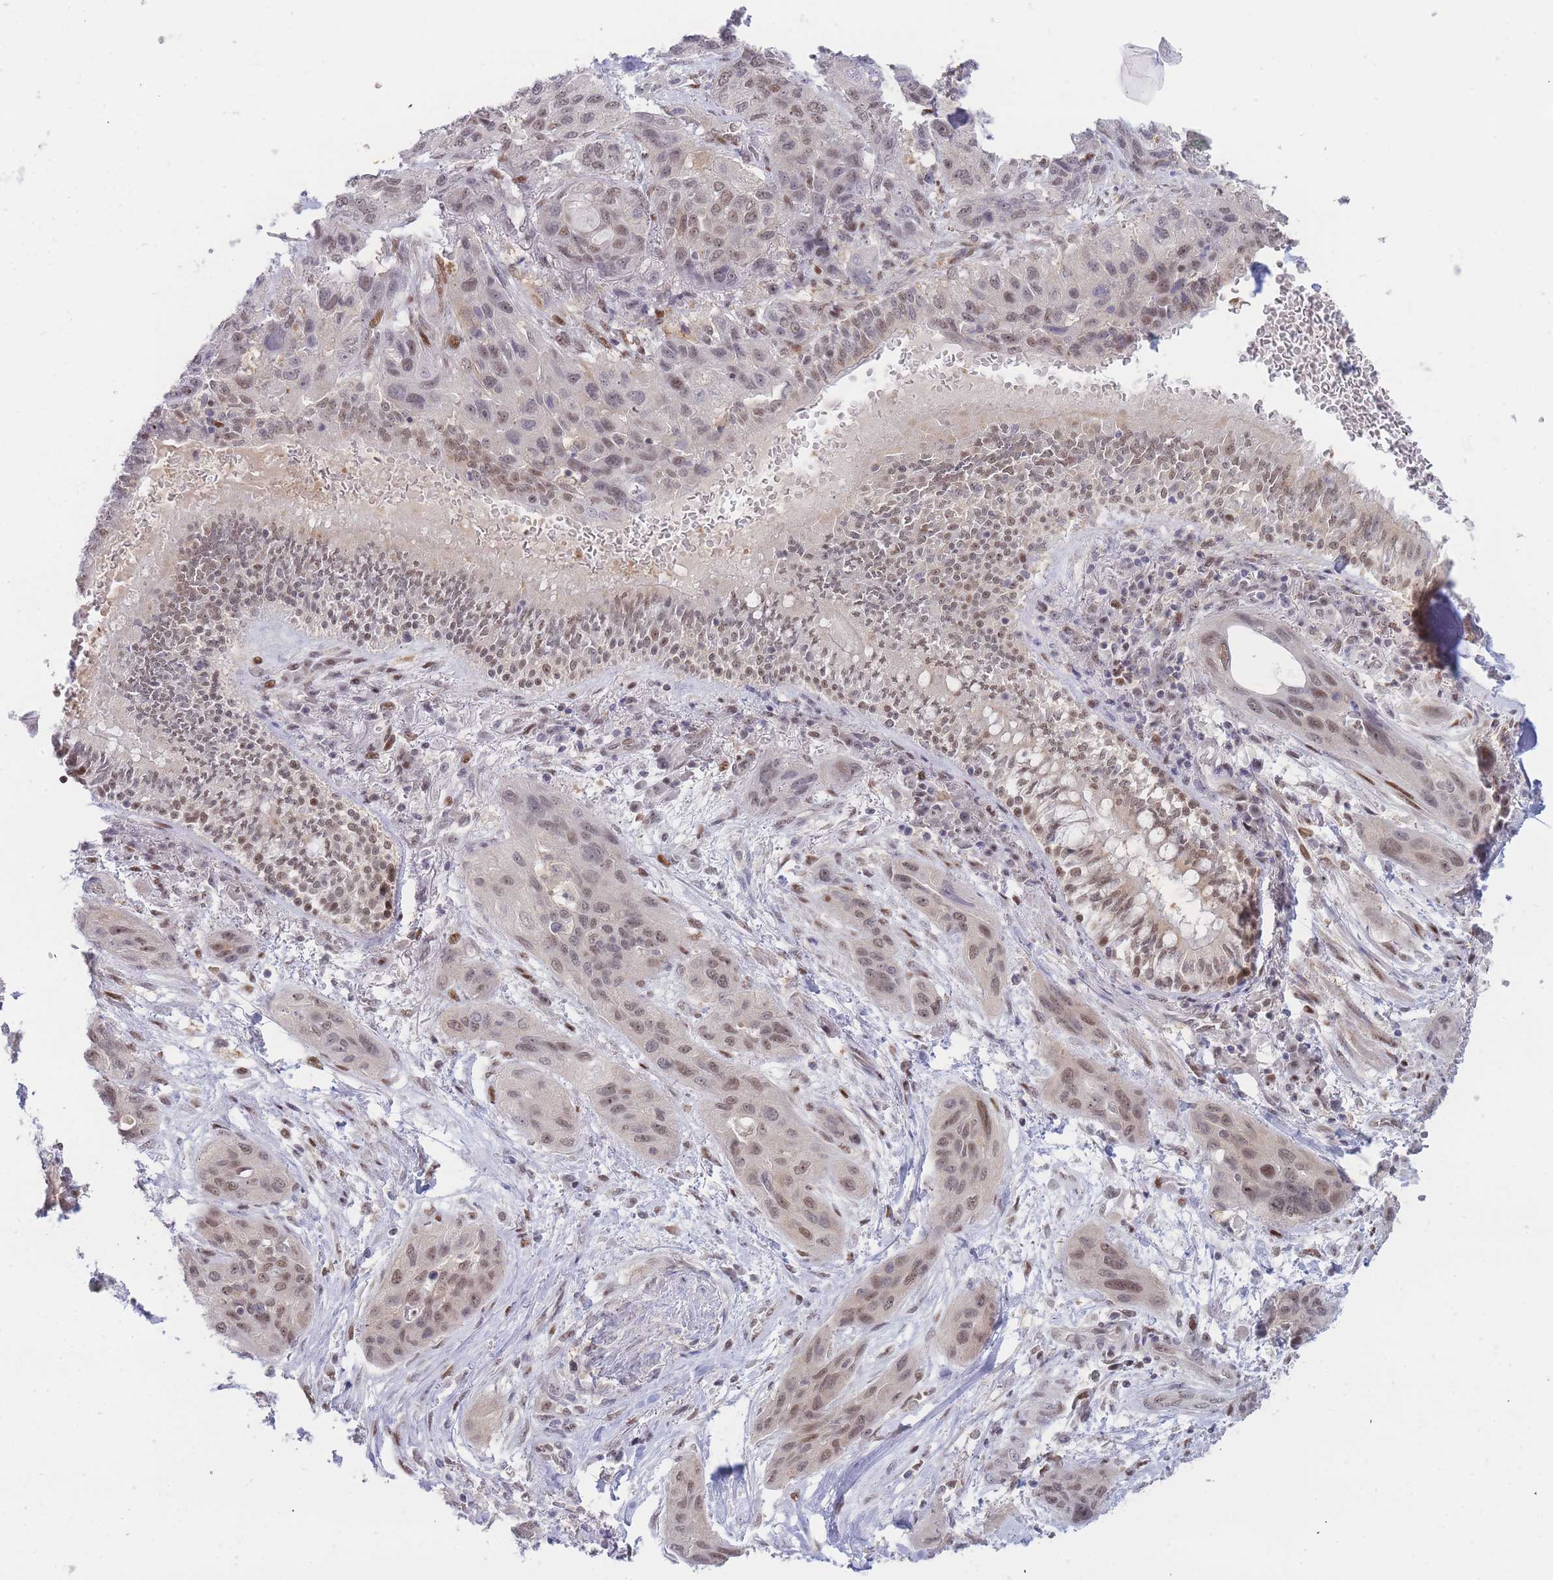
{"staining": {"intensity": "moderate", "quantity": ">75%", "location": "nuclear"}, "tissue": "lung cancer", "cell_type": "Tumor cells", "image_type": "cancer", "snomed": [{"axis": "morphology", "description": "Squamous cell carcinoma, NOS"}, {"axis": "topography", "description": "Lung"}], "caption": "Lung squamous cell carcinoma stained for a protein reveals moderate nuclear positivity in tumor cells.", "gene": "DEAF1", "patient": {"sex": "female", "age": 70}}